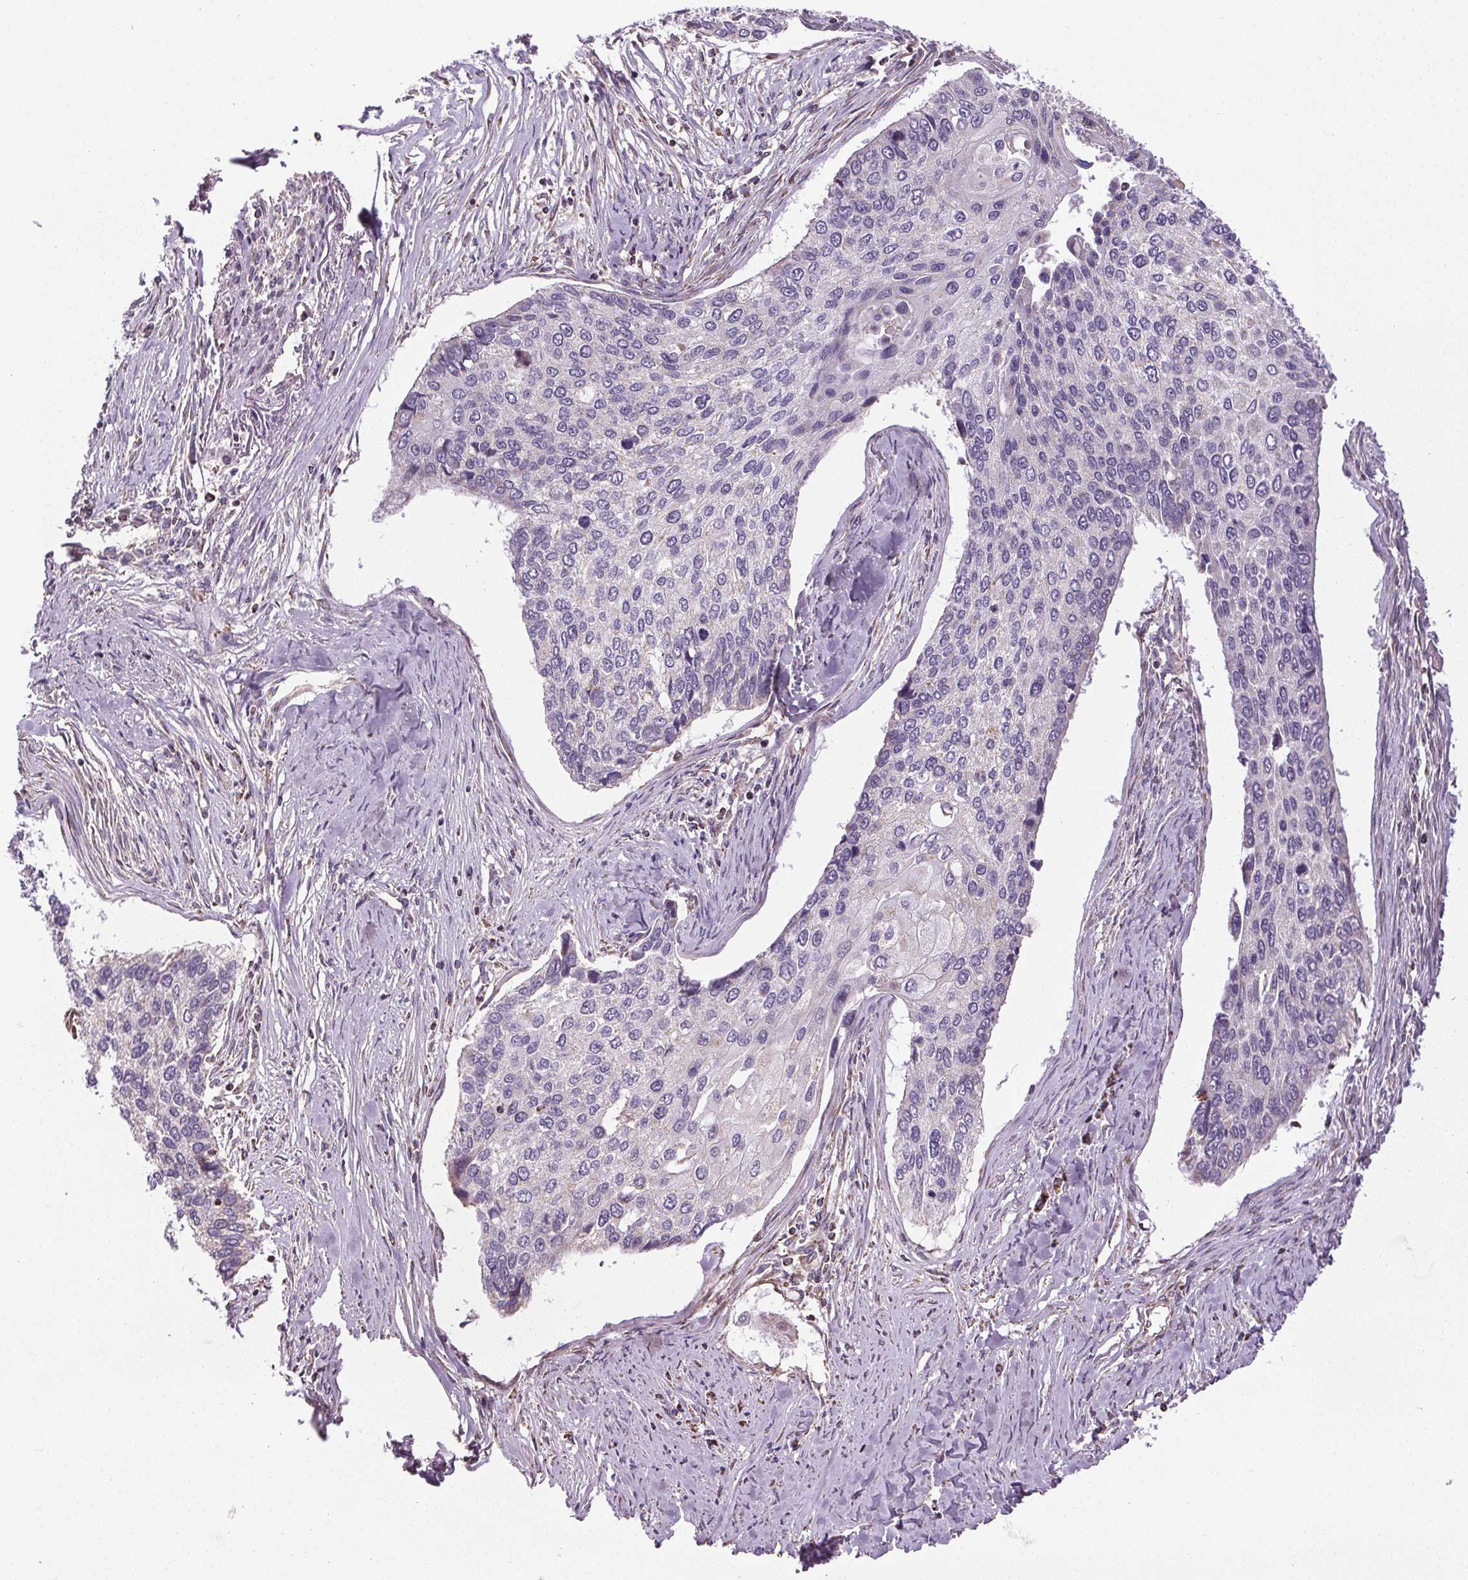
{"staining": {"intensity": "negative", "quantity": "none", "location": "none"}, "tissue": "lung cancer", "cell_type": "Tumor cells", "image_type": "cancer", "snomed": [{"axis": "morphology", "description": "Squamous cell carcinoma, NOS"}, {"axis": "morphology", "description": "Squamous cell carcinoma, metastatic, NOS"}, {"axis": "topography", "description": "Lung"}], "caption": "Lung squamous cell carcinoma was stained to show a protein in brown. There is no significant positivity in tumor cells.", "gene": "ZNF548", "patient": {"sex": "male", "age": 63}}